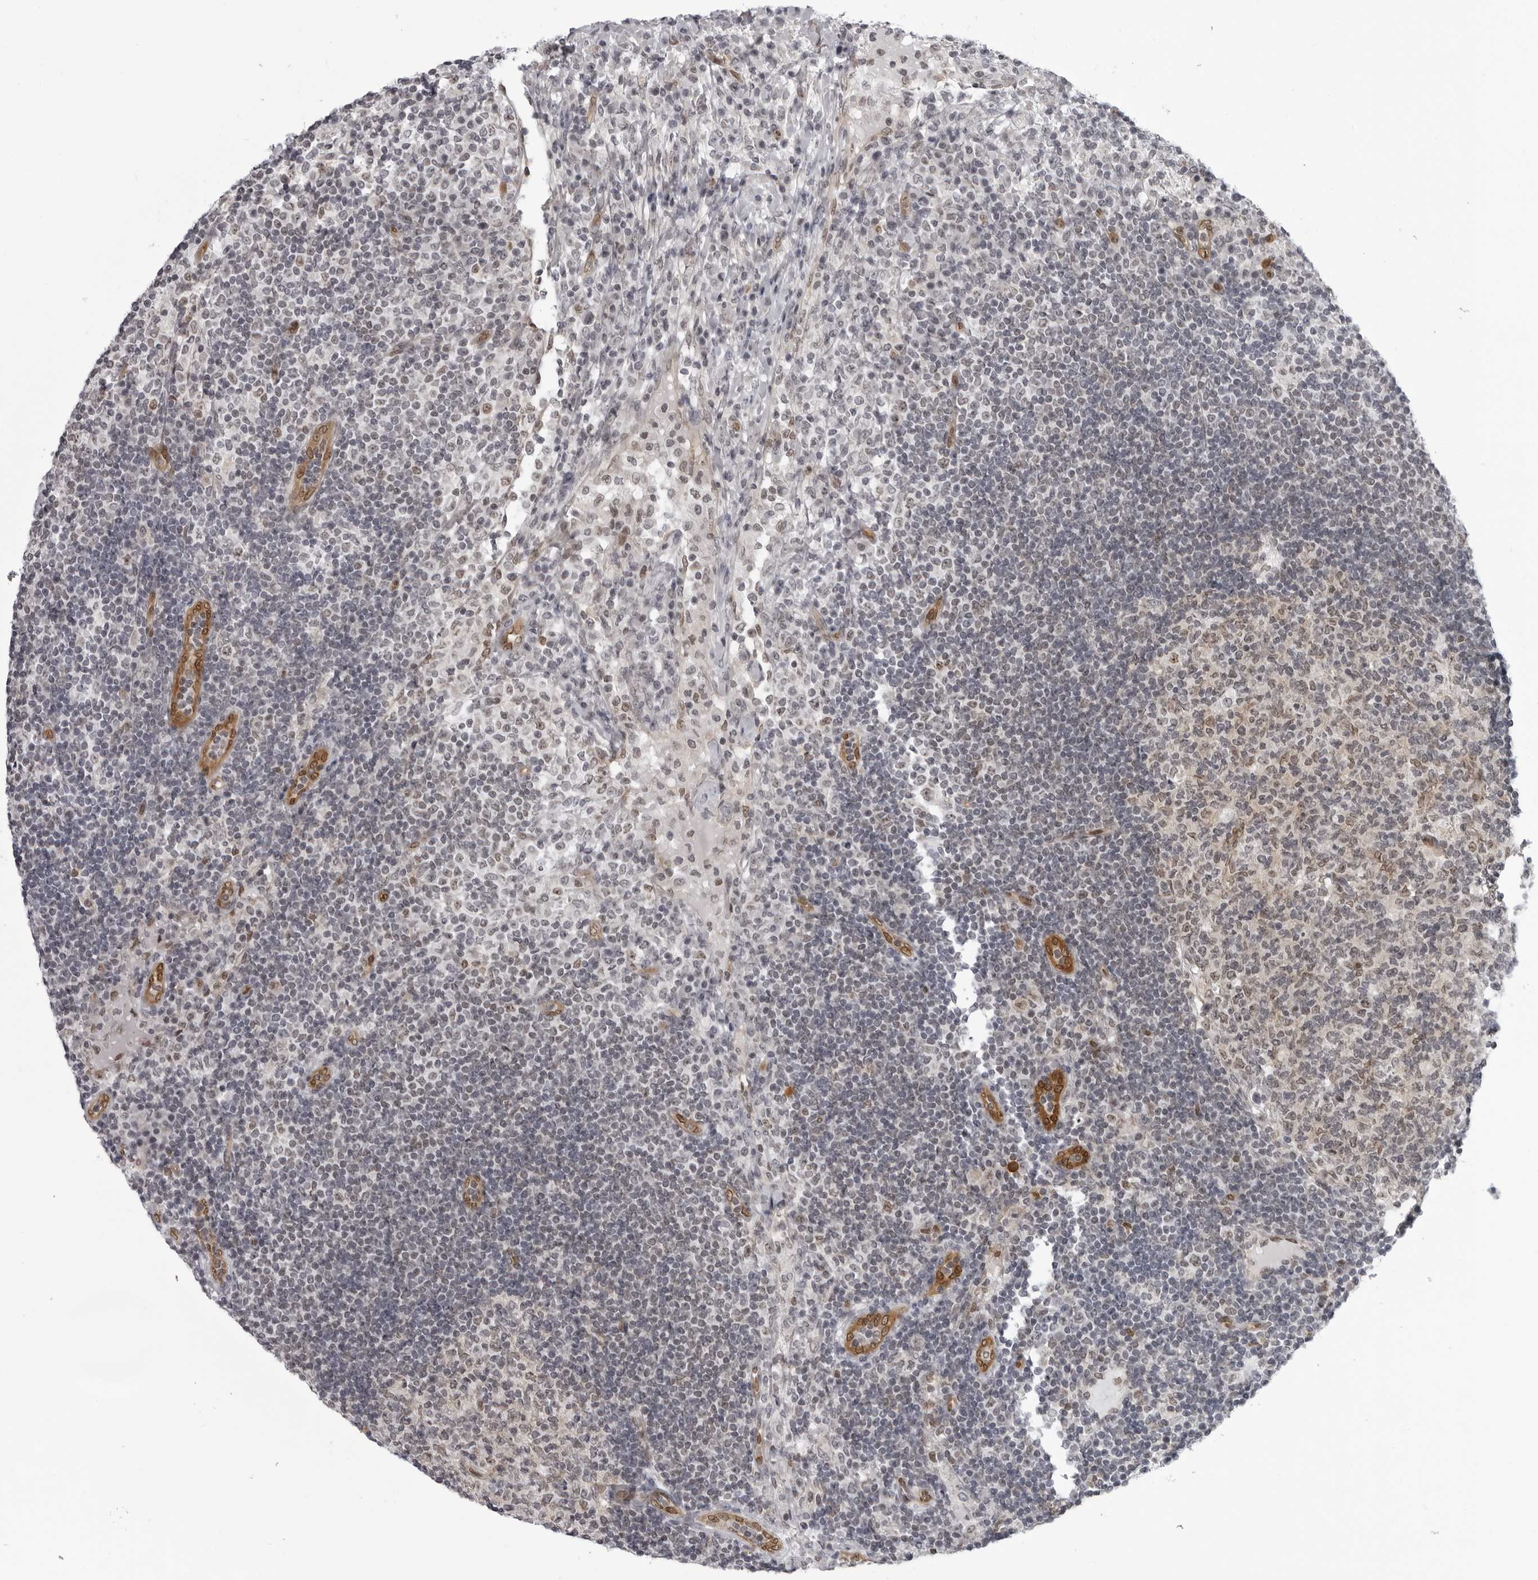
{"staining": {"intensity": "weak", "quantity": "25%-75%", "location": "nuclear"}, "tissue": "lymph node", "cell_type": "Germinal center cells", "image_type": "normal", "snomed": [{"axis": "morphology", "description": "Normal tissue, NOS"}, {"axis": "topography", "description": "Lymph node"}], "caption": "Protein staining by IHC reveals weak nuclear expression in about 25%-75% of germinal center cells in normal lymph node. The protein of interest is shown in brown color, while the nuclei are stained blue.", "gene": "MAPK12", "patient": {"sex": "female", "age": 53}}